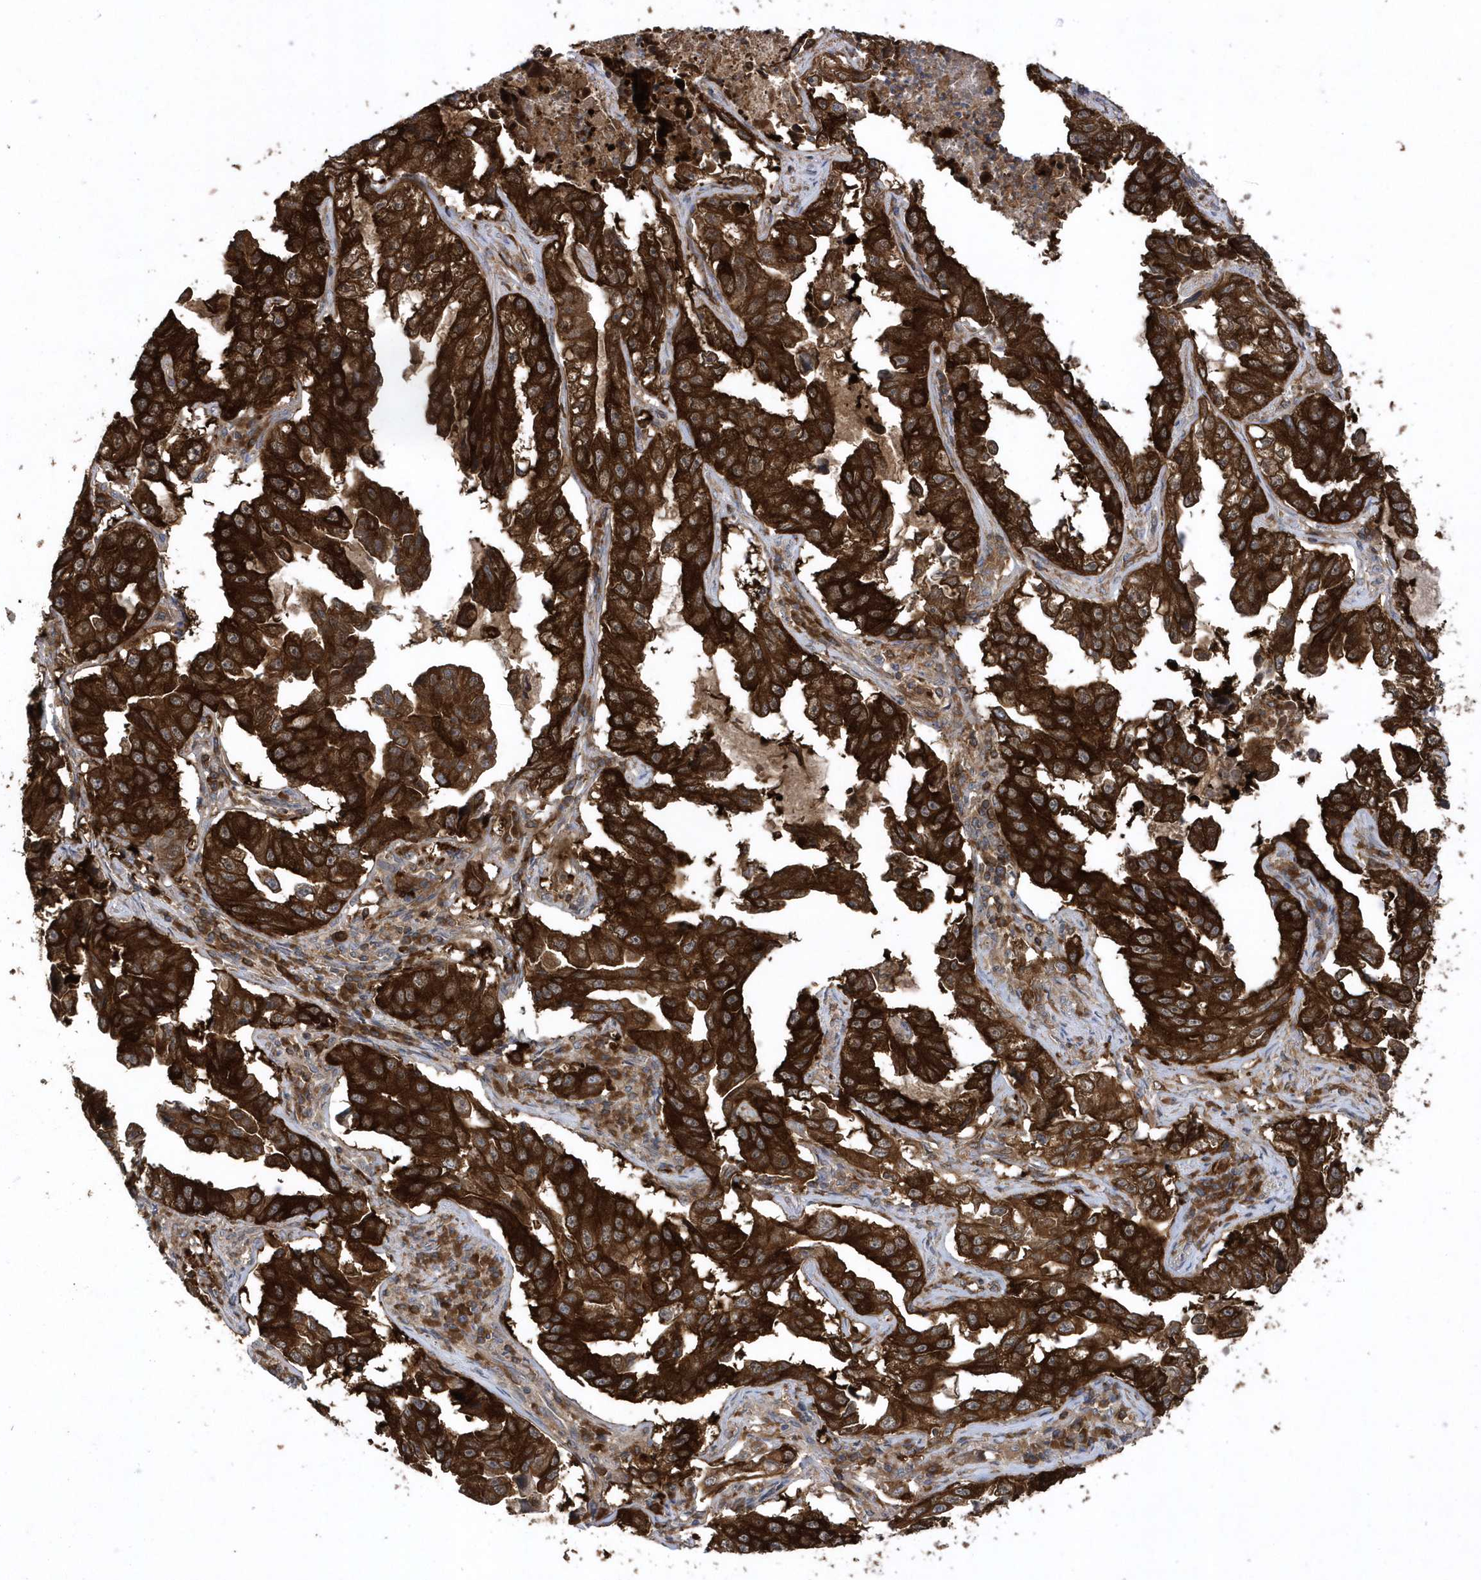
{"staining": {"intensity": "strong", "quantity": ">75%", "location": "cytoplasmic/membranous"}, "tissue": "lung cancer", "cell_type": "Tumor cells", "image_type": "cancer", "snomed": [{"axis": "morphology", "description": "Adenocarcinoma, NOS"}, {"axis": "topography", "description": "Lung"}], "caption": "DAB (3,3'-diaminobenzidine) immunohistochemical staining of lung cancer reveals strong cytoplasmic/membranous protein positivity in about >75% of tumor cells.", "gene": "PAICS", "patient": {"sex": "female", "age": 51}}